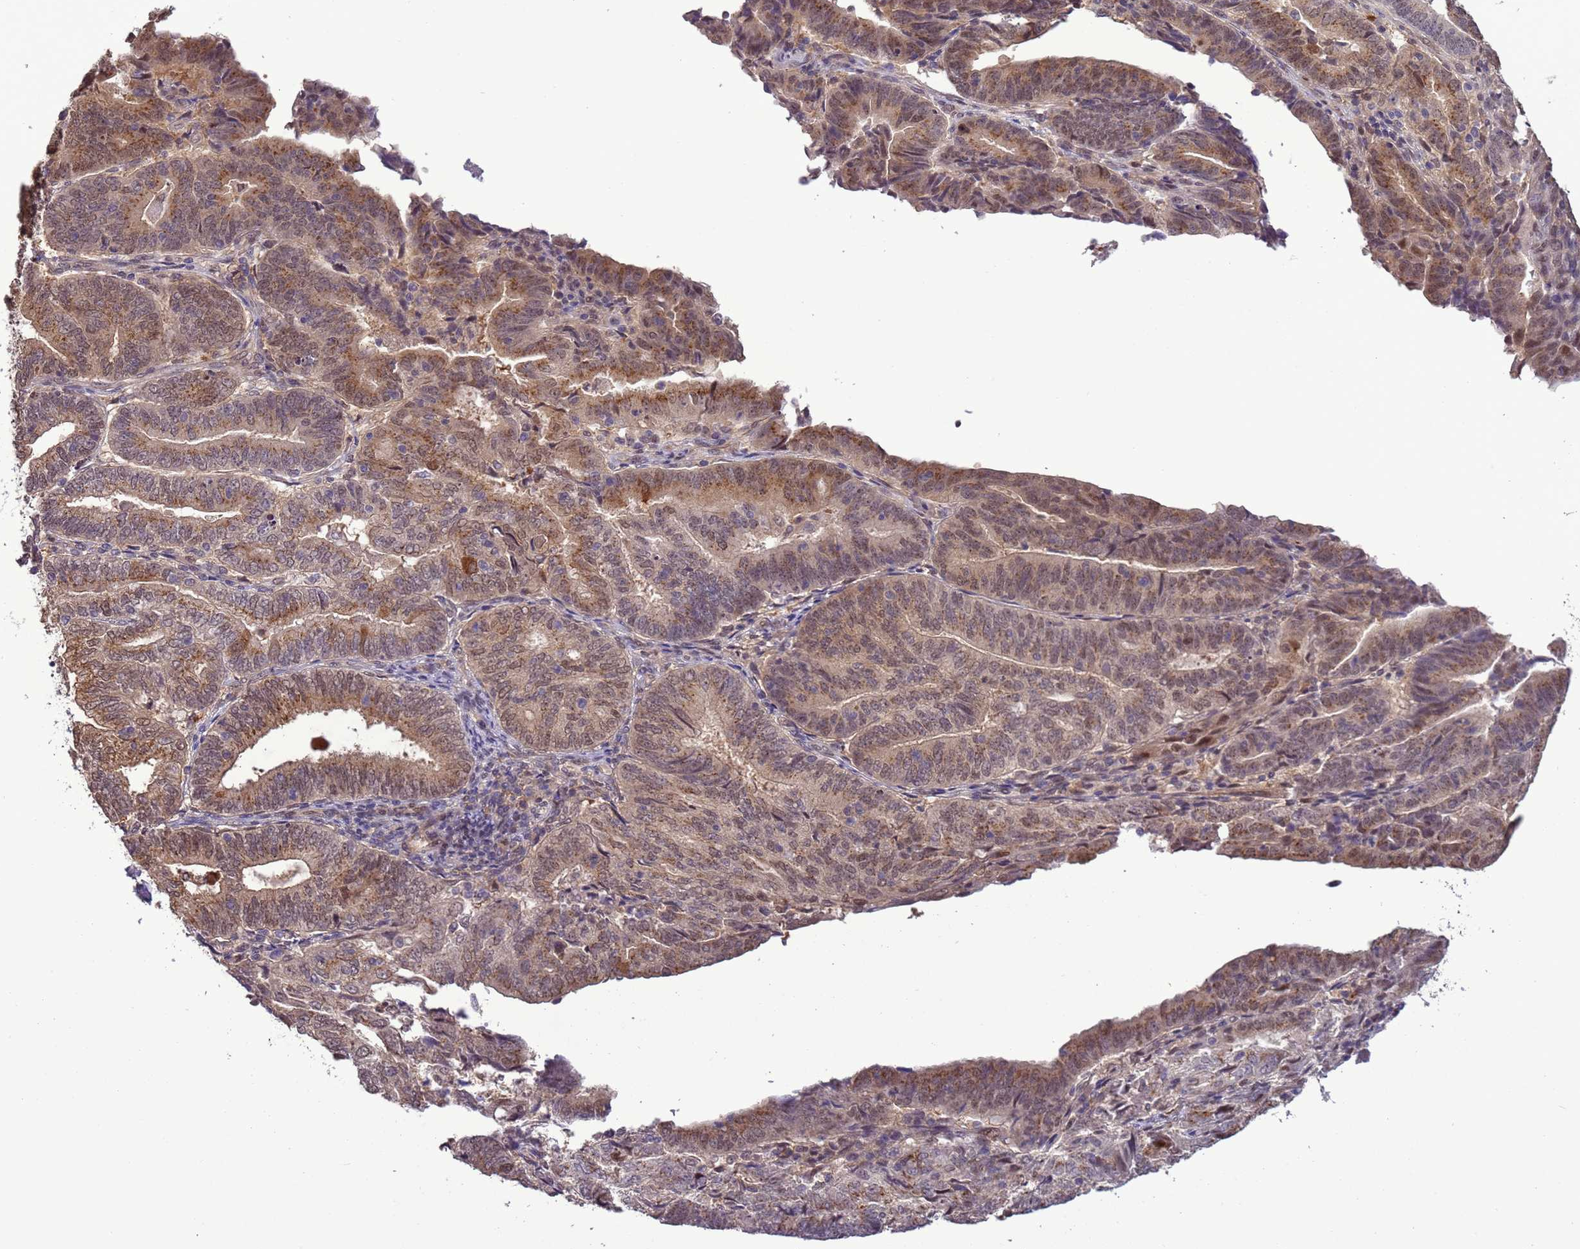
{"staining": {"intensity": "moderate", "quantity": ">75%", "location": "cytoplasmic/membranous,nuclear"}, "tissue": "endometrial cancer", "cell_type": "Tumor cells", "image_type": "cancer", "snomed": [{"axis": "morphology", "description": "Adenocarcinoma, NOS"}, {"axis": "topography", "description": "Endometrium"}], "caption": "Tumor cells exhibit medium levels of moderate cytoplasmic/membranous and nuclear expression in approximately >75% of cells in human endometrial cancer.", "gene": "ZBTB5", "patient": {"sex": "female", "age": 70}}